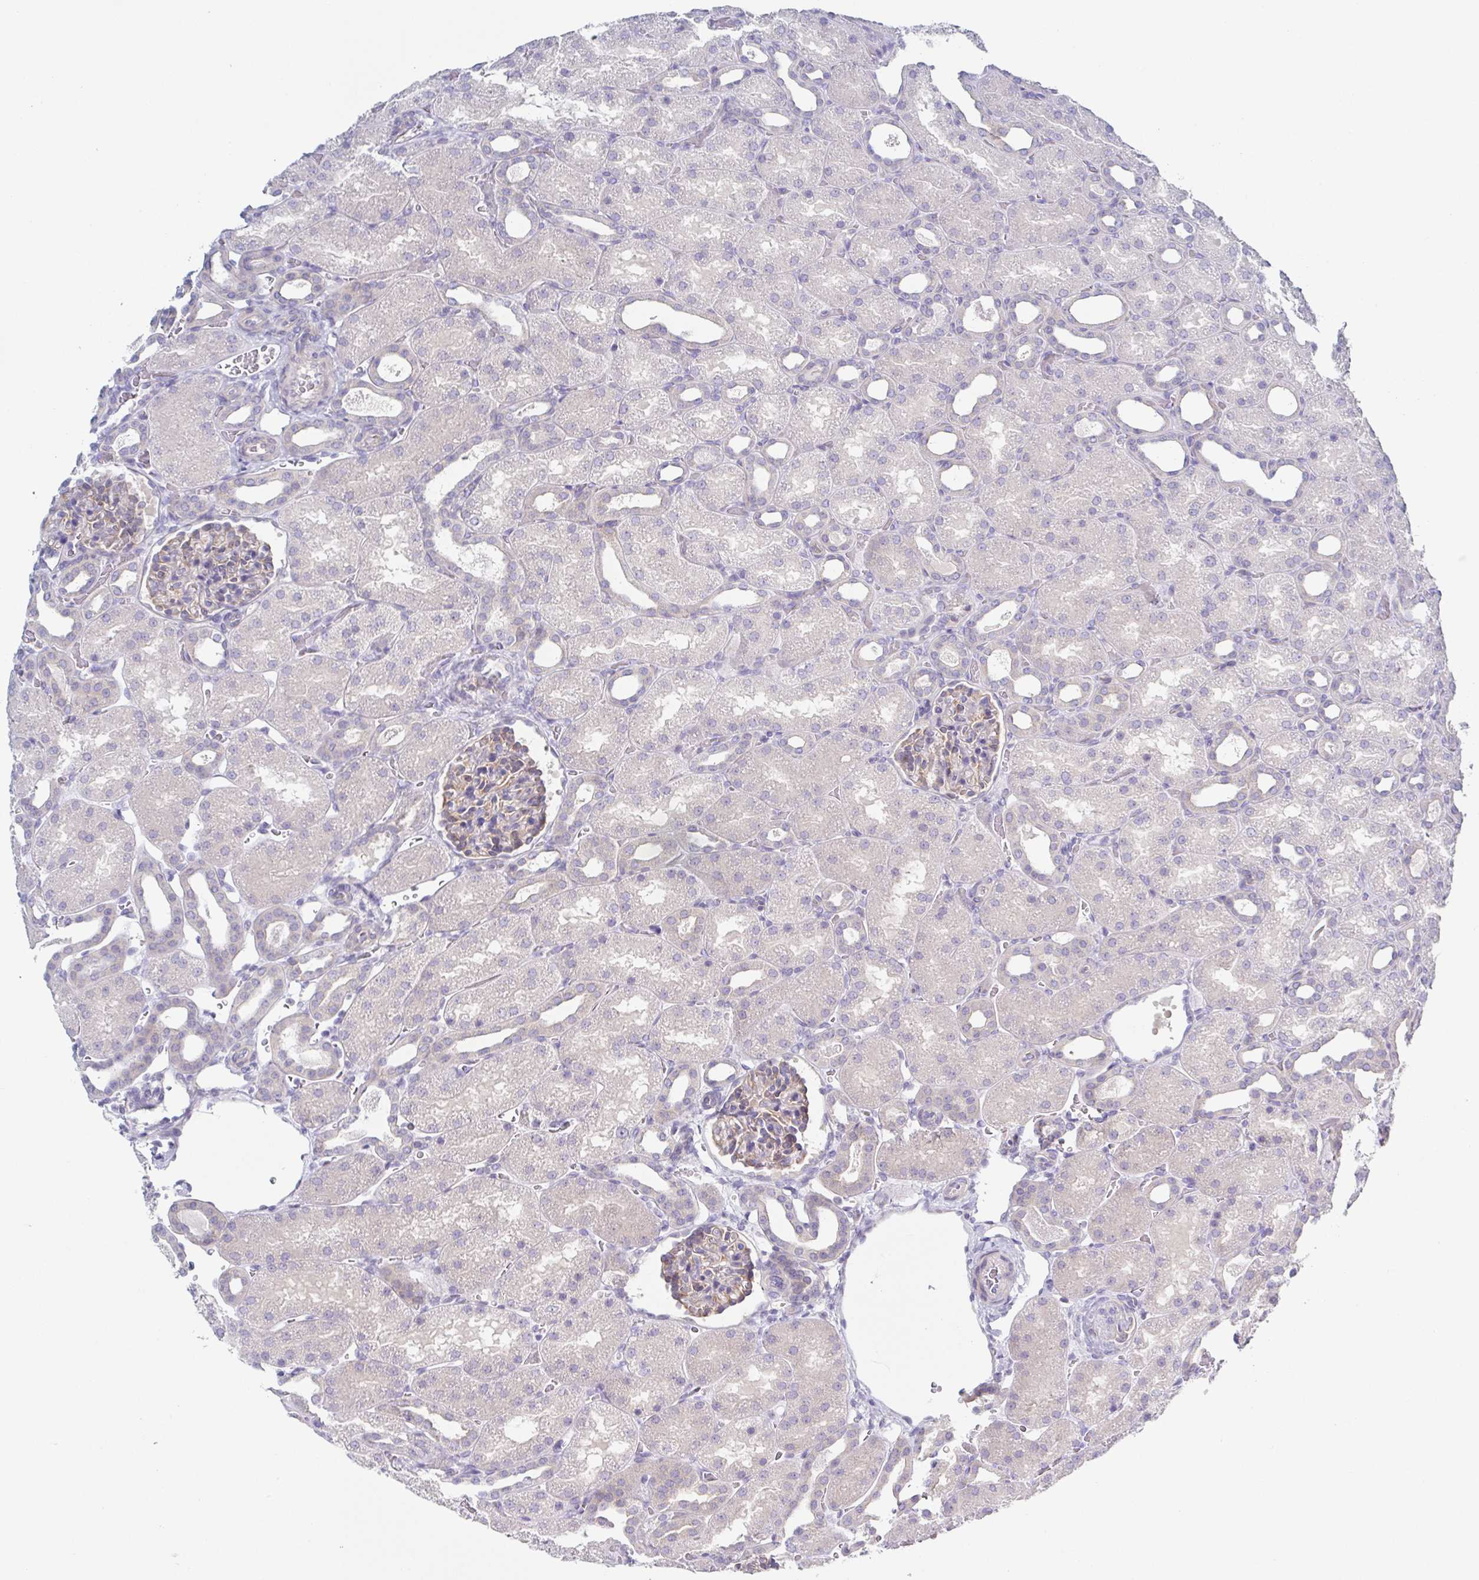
{"staining": {"intensity": "weak", "quantity": "25%-75%", "location": "cytoplasmic/membranous"}, "tissue": "kidney", "cell_type": "Cells in glomeruli", "image_type": "normal", "snomed": [{"axis": "morphology", "description": "Normal tissue, NOS"}, {"axis": "topography", "description": "Kidney"}], "caption": "Normal kidney shows weak cytoplasmic/membranous expression in approximately 25%-75% of cells in glomeruli.", "gene": "HTR2A", "patient": {"sex": "male", "age": 2}}